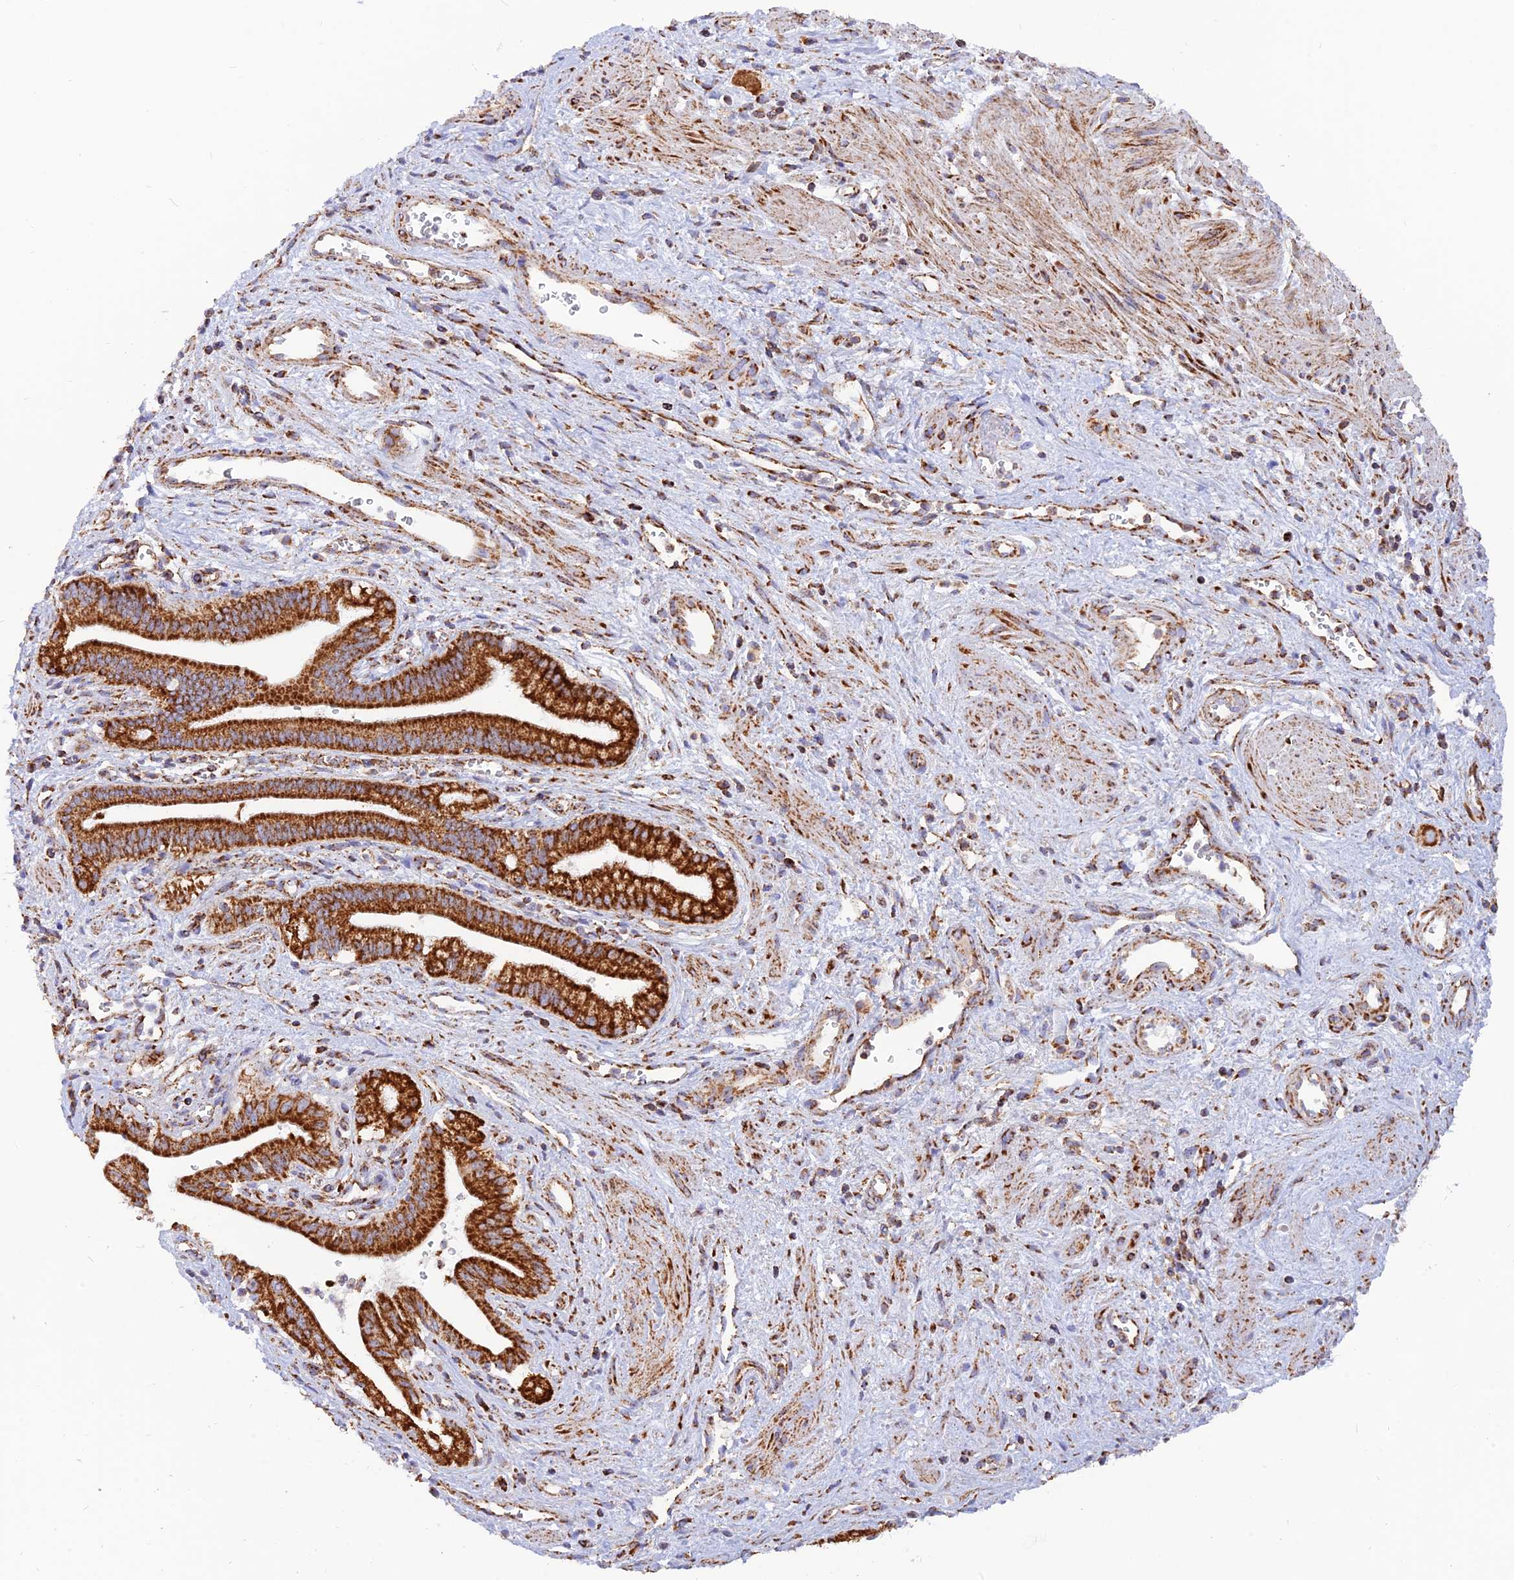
{"staining": {"intensity": "strong", "quantity": ">75%", "location": "cytoplasmic/membranous"}, "tissue": "pancreatic cancer", "cell_type": "Tumor cells", "image_type": "cancer", "snomed": [{"axis": "morphology", "description": "Adenocarcinoma, NOS"}, {"axis": "topography", "description": "Pancreas"}], "caption": "Protein staining by IHC shows strong cytoplasmic/membranous staining in approximately >75% of tumor cells in pancreatic cancer. The protein of interest is shown in brown color, while the nuclei are stained blue.", "gene": "NDUFB6", "patient": {"sex": "male", "age": 78}}